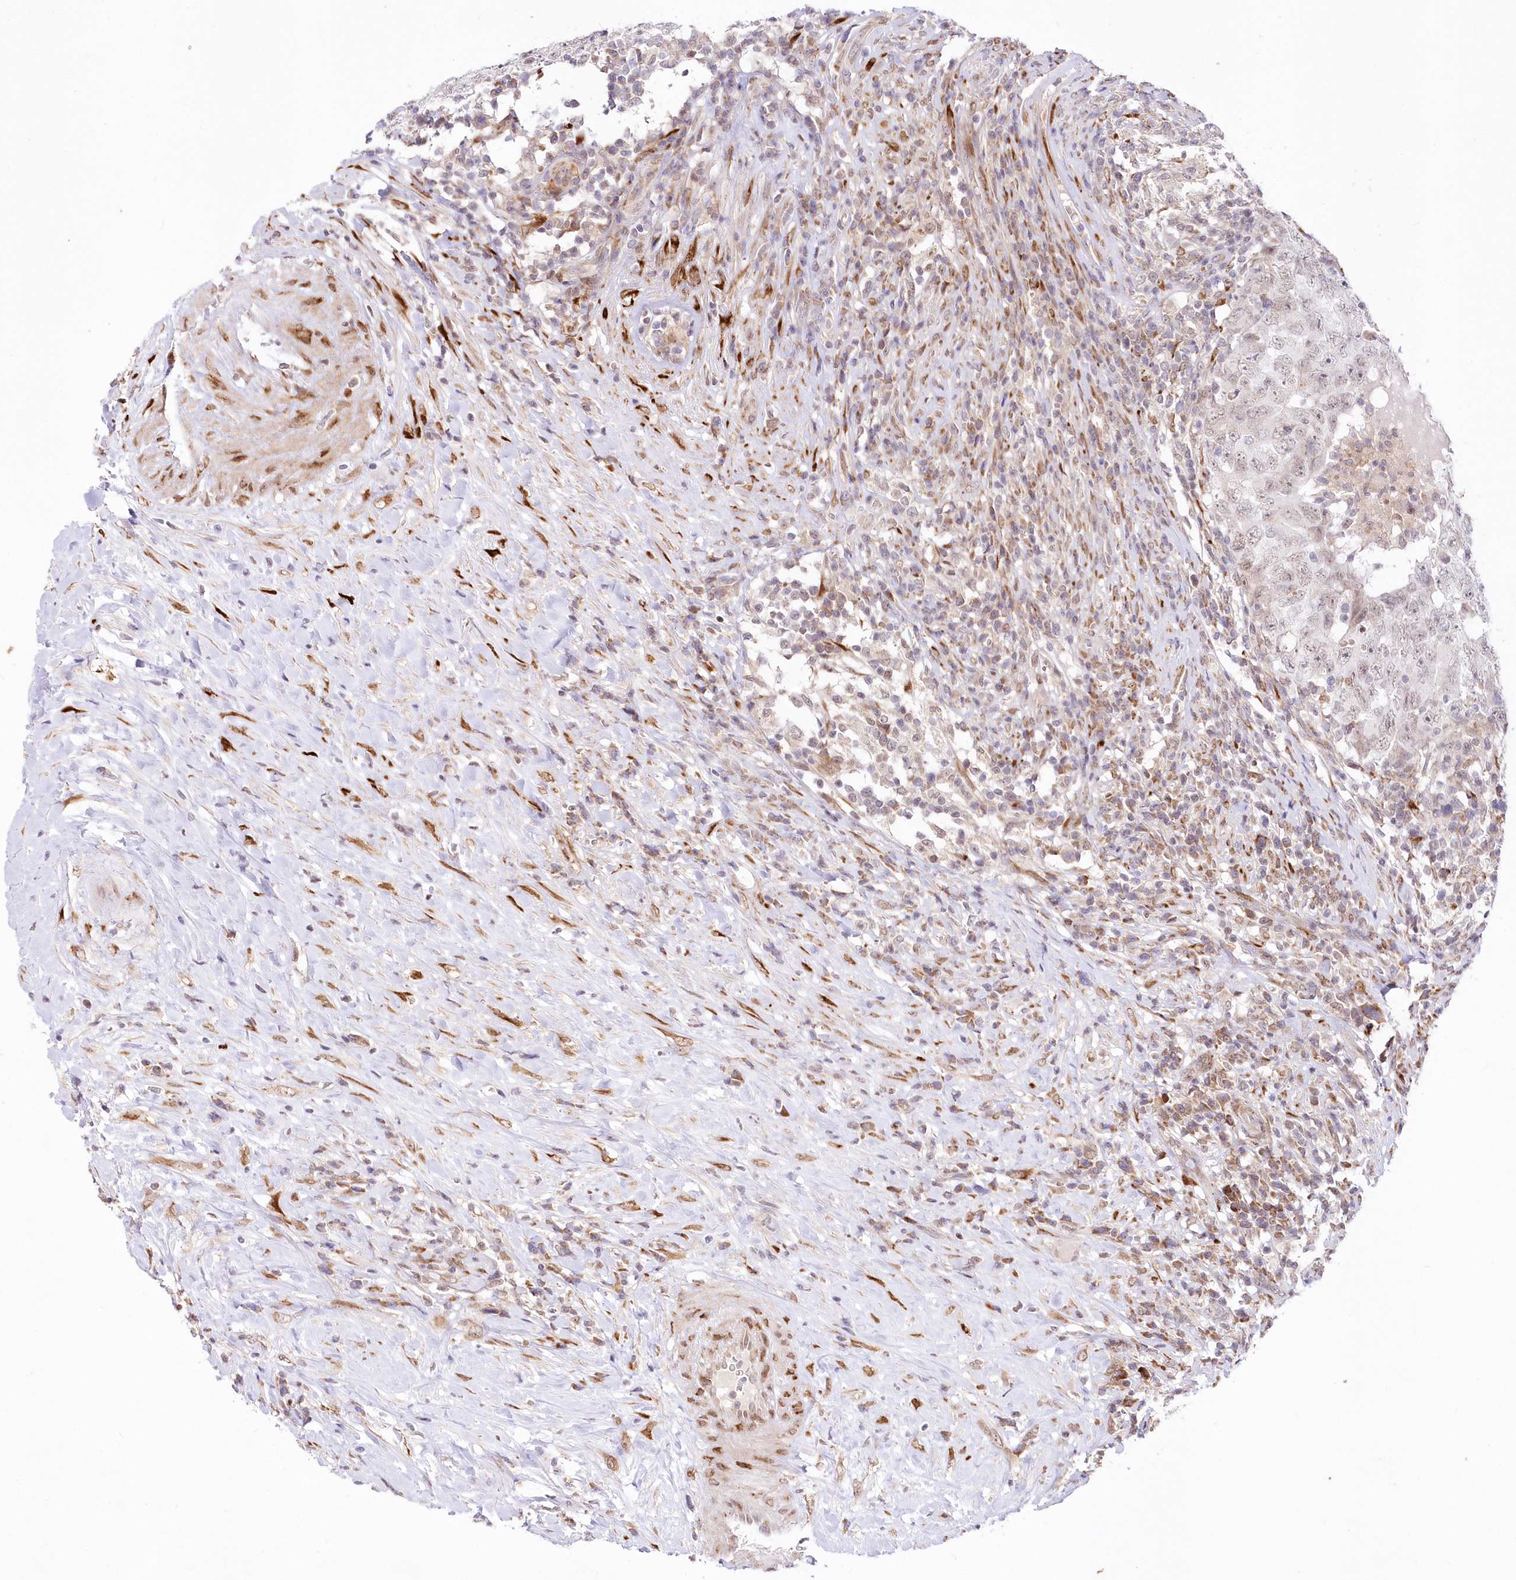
{"staining": {"intensity": "negative", "quantity": "none", "location": "none"}, "tissue": "testis cancer", "cell_type": "Tumor cells", "image_type": "cancer", "snomed": [{"axis": "morphology", "description": "Carcinoma, Embryonal, NOS"}, {"axis": "topography", "description": "Testis"}], "caption": "Immunohistochemistry (IHC) of testis cancer reveals no positivity in tumor cells.", "gene": "LDB1", "patient": {"sex": "male", "age": 26}}